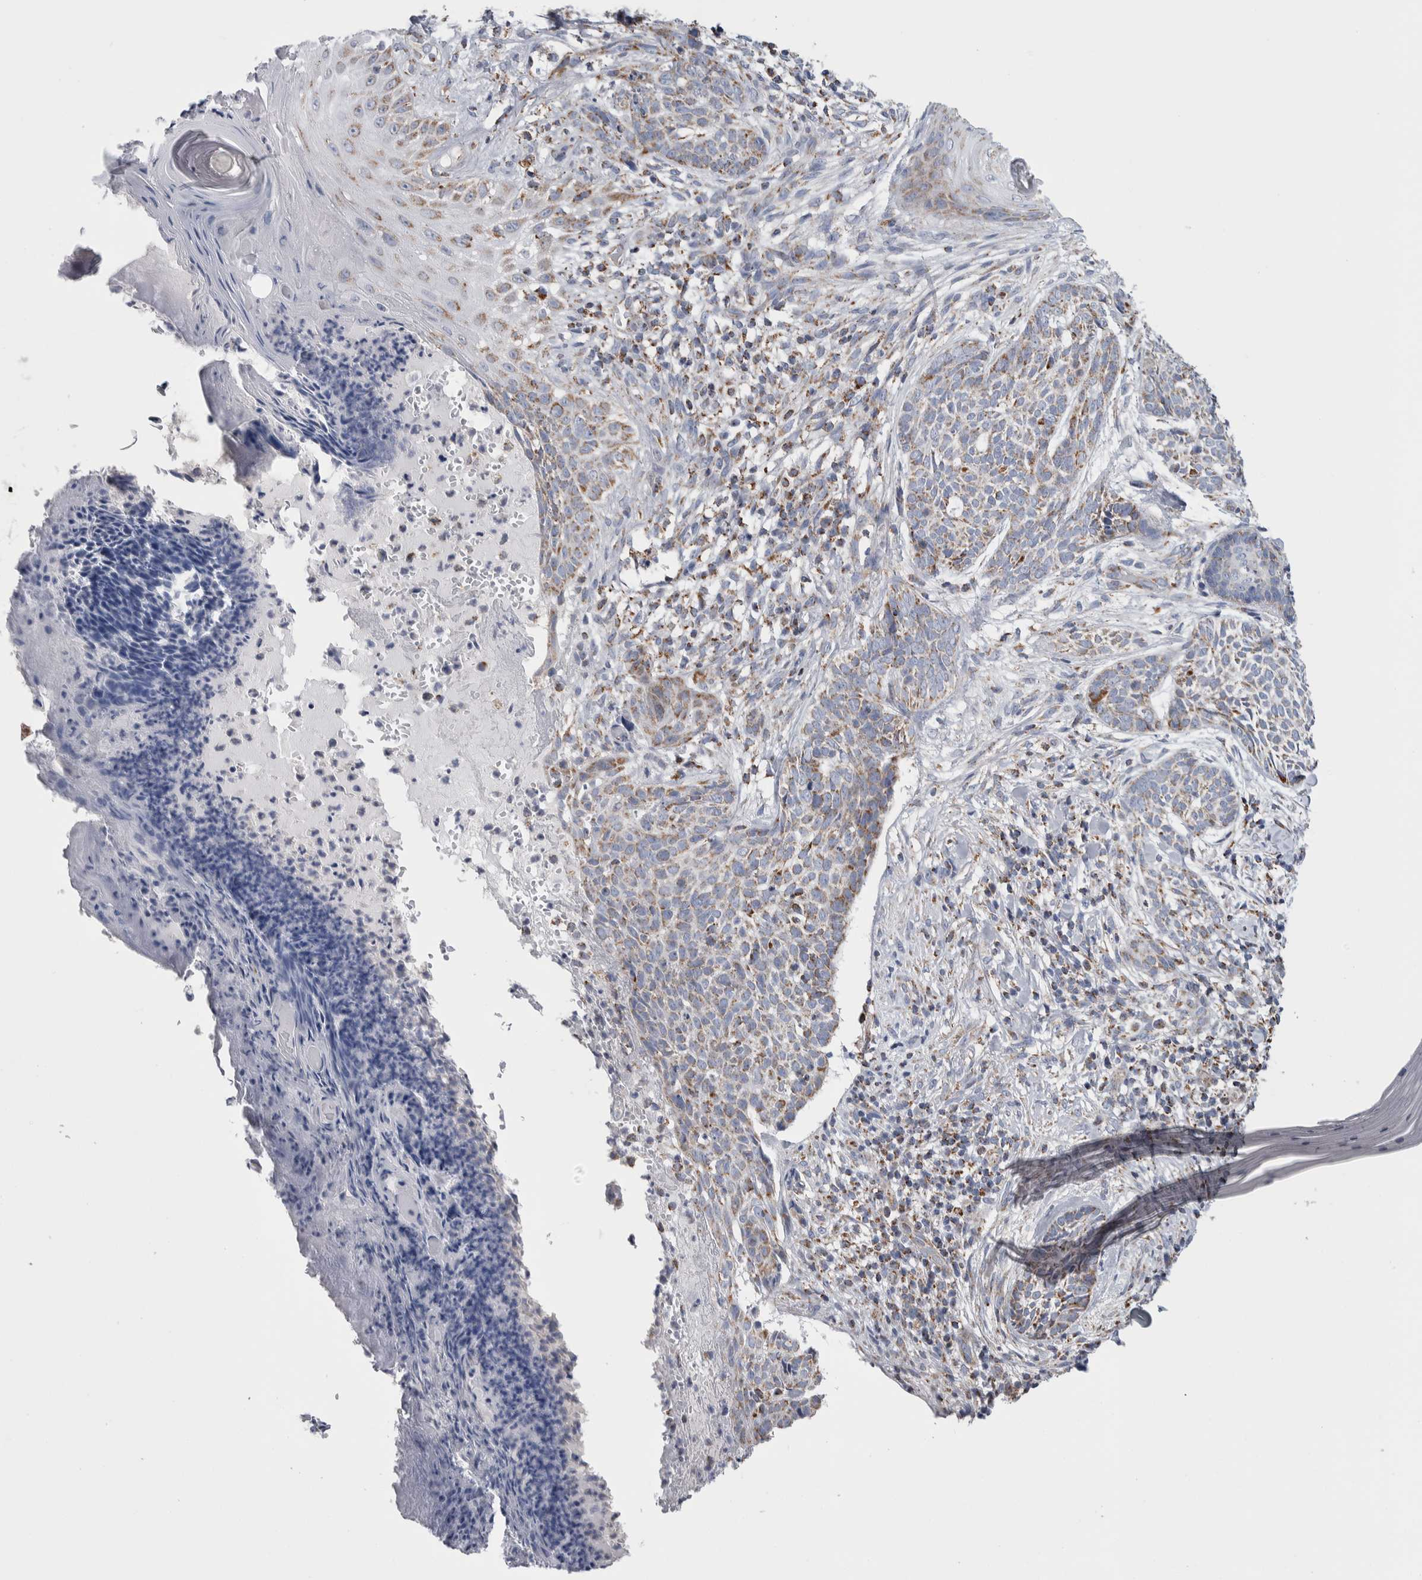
{"staining": {"intensity": "weak", "quantity": "25%-75%", "location": "cytoplasmic/membranous"}, "tissue": "skin cancer", "cell_type": "Tumor cells", "image_type": "cancer", "snomed": [{"axis": "morphology", "description": "Normal tissue, NOS"}, {"axis": "morphology", "description": "Basal cell carcinoma"}, {"axis": "topography", "description": "Skin"}], "caption": "Immunohistochemical staining of human skin cancer (basal cell carcinoma) demonstrates weak cytoplasmic/membranous protein positivity in approximately 25%-75% of tumor cells. (brown staining indicates protein expression, while blue staining denotes nuclei).", "gene": "ETFA", "patient": {"sex": "male", "age": 67}}